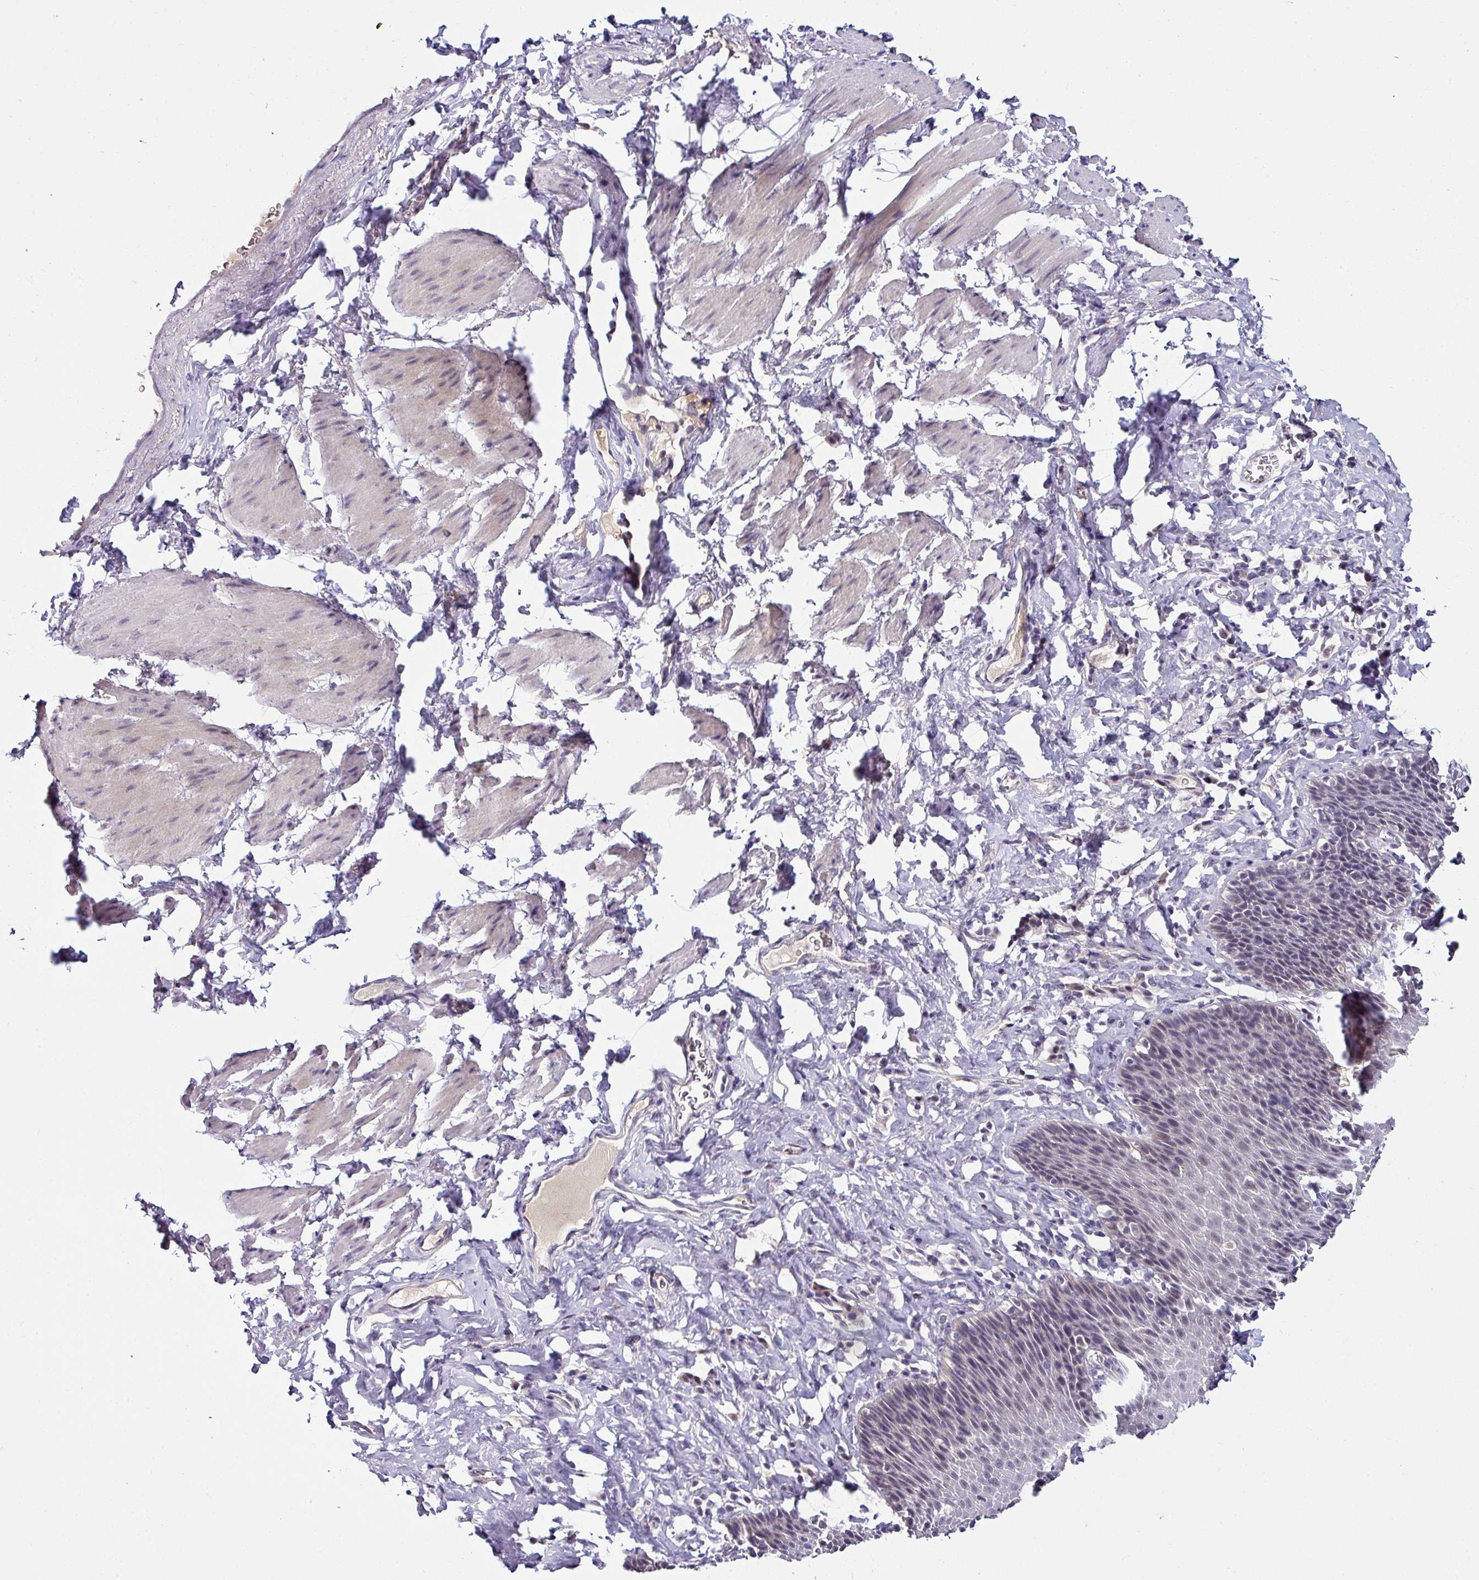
{"staining": {"intensity": "weak", "quantity": "<25%", "location": "nuclear"}, "tissue": "esophagus", "cell_type": "Squamous epithelial cells", "image_type": "normal", "snomed": [{"axis": "morphology", "description": "Normal tissue, NOS"}, {"axis": "topography", "description": "Esophagus"}], "caption": "This micrograph is of unremarkable esophagus stained with IHC to label a protein in brown with the nuclei are counter-stained blue. There is no positivity in squamous epithelial cells.", "gene": "NAPSA", "patient": {"sex": "female", "age": 61}}